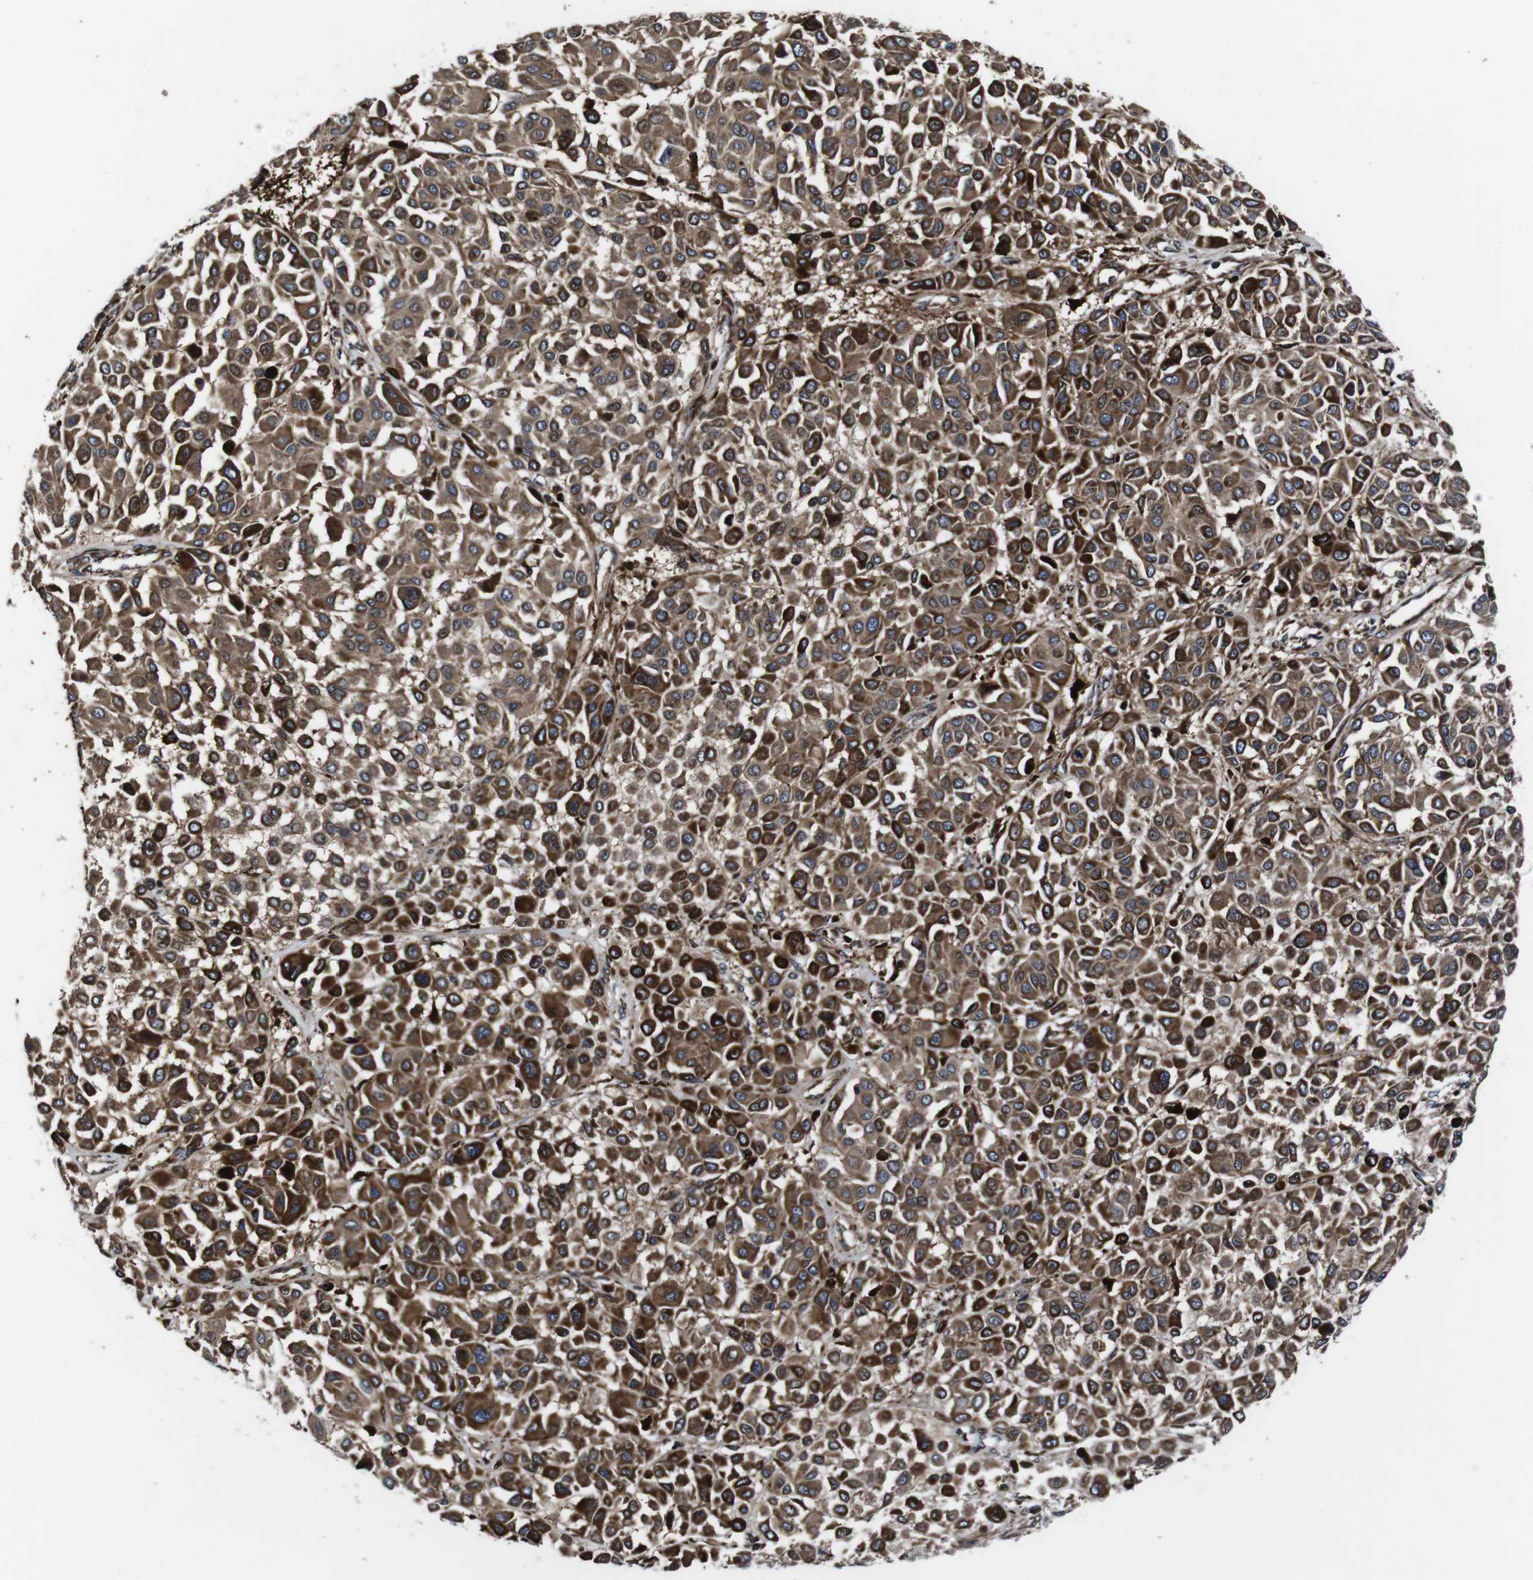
{"staining": {"intensity": "strong", "quantity": ">75%", "location": "cytoplasmic/membranous"}, "tissue": "melanoma", "cell_type": "Tumor cells", "image_type": "cancer", "snomed": [{"axis": "morphology", "description": "Malignant melanoma, Metastatic site"}, {"axis": "topography", "description": "Soft tissue"}], "caption": "IHC micrograph of neoplastic tissue: human malignant melanoma (metastatic site) stained using IHC reveals high levels of strong protein expression localized specifically in the cytoplasmic/membranous of tumor cells, appearing as a cytoplasmic/membranous brown color.", "gene": "SMYD3", "patient": {"sex": "male", "age": 41}}